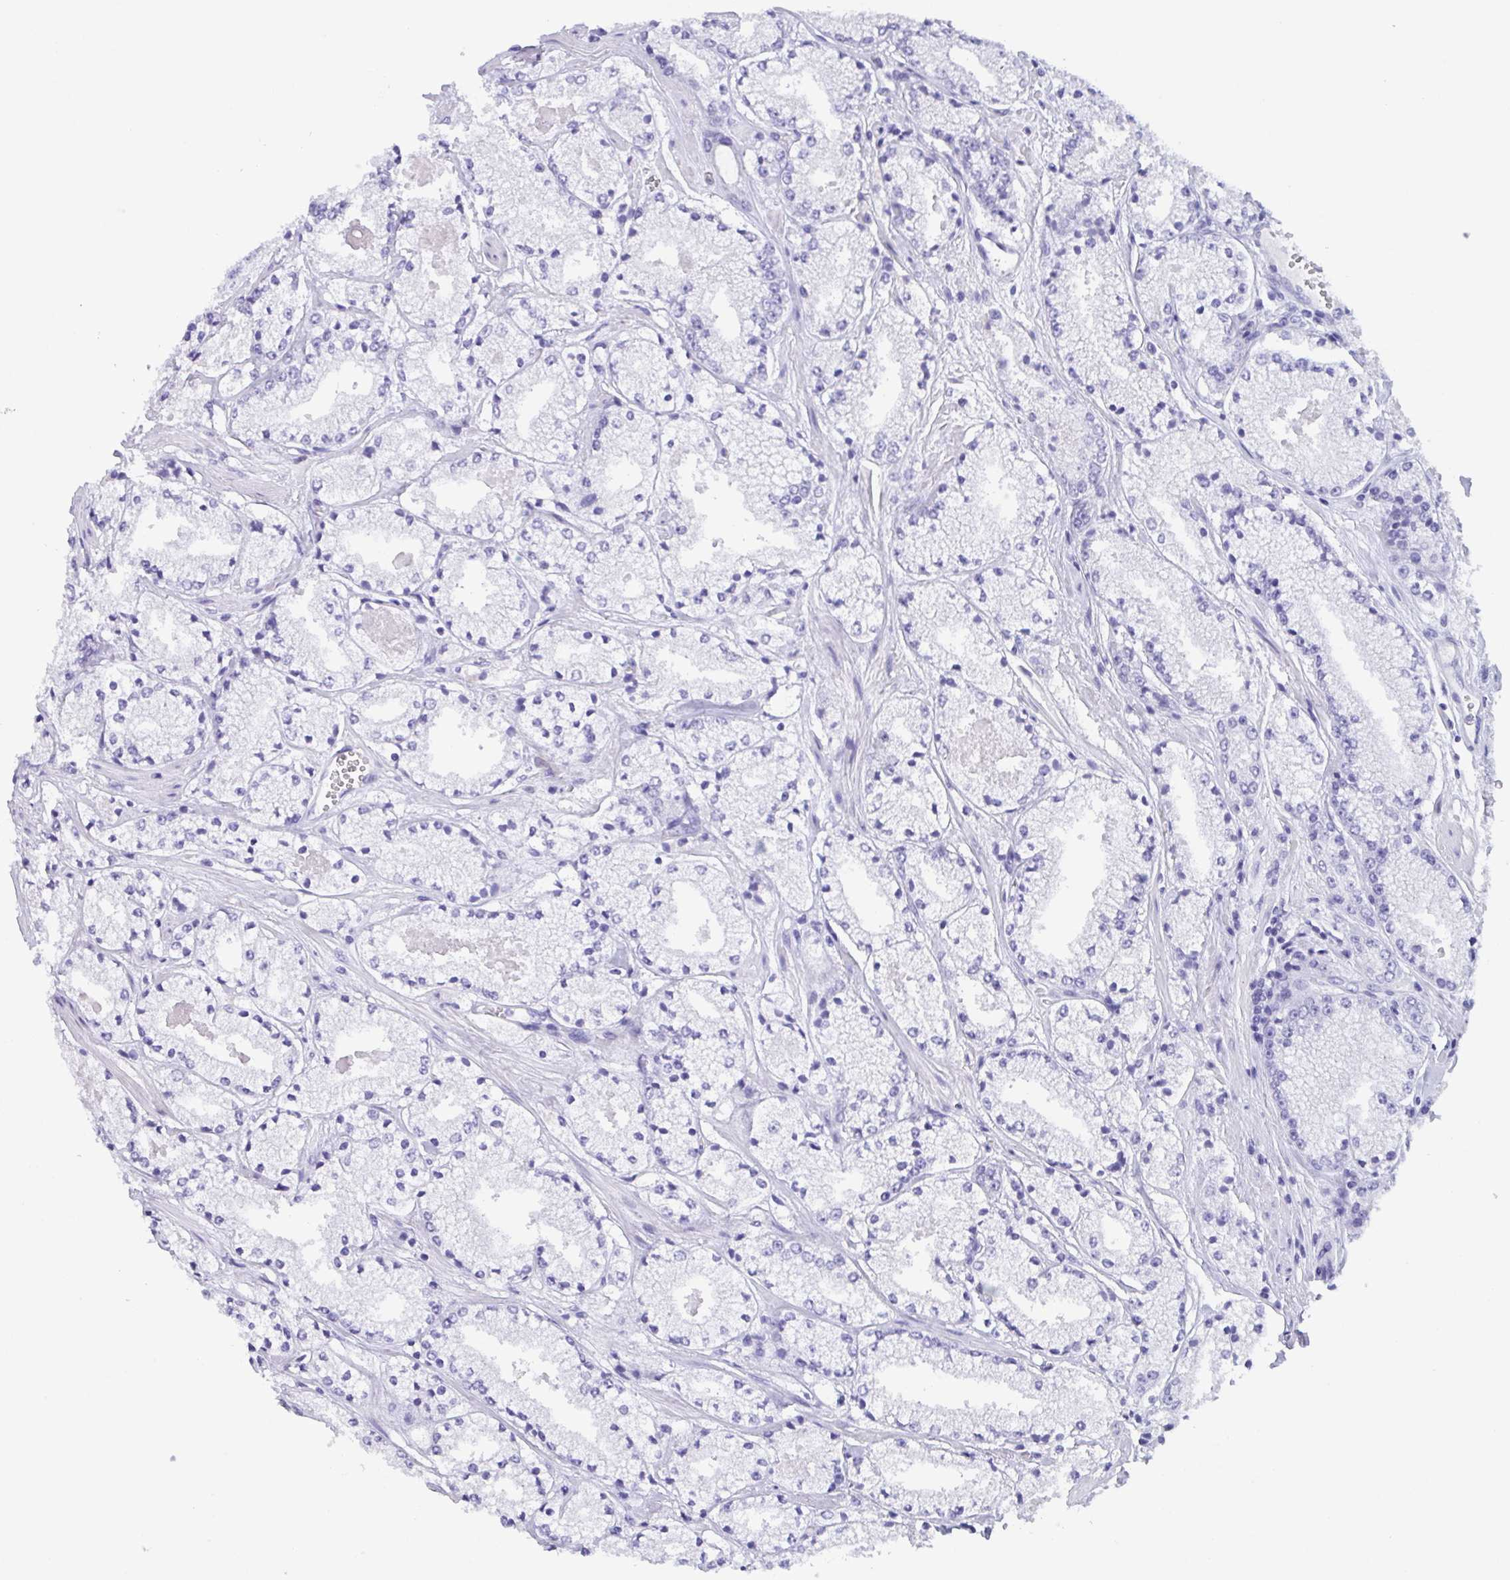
{"staining": {"intensity": "negative", "quantity": "none", "location": "none"}, "tissue": "prostate cancer", "cell_type": "Tumor cells", "image_type": "cancer", "snomed": [{"axis": "morphology", "description": "Adenocarcinoma, High grade"}, {"axis": "topography", "description": "Prostate"}], "caption": "The immunohistochemistry (IHC) micrograph has no significant positivity in tumor cells of prostate cancer (high-grade adenocarcinoma) tissue.", "gene": "ZNF850", "patient": {"sex": "male", "age": 63}}